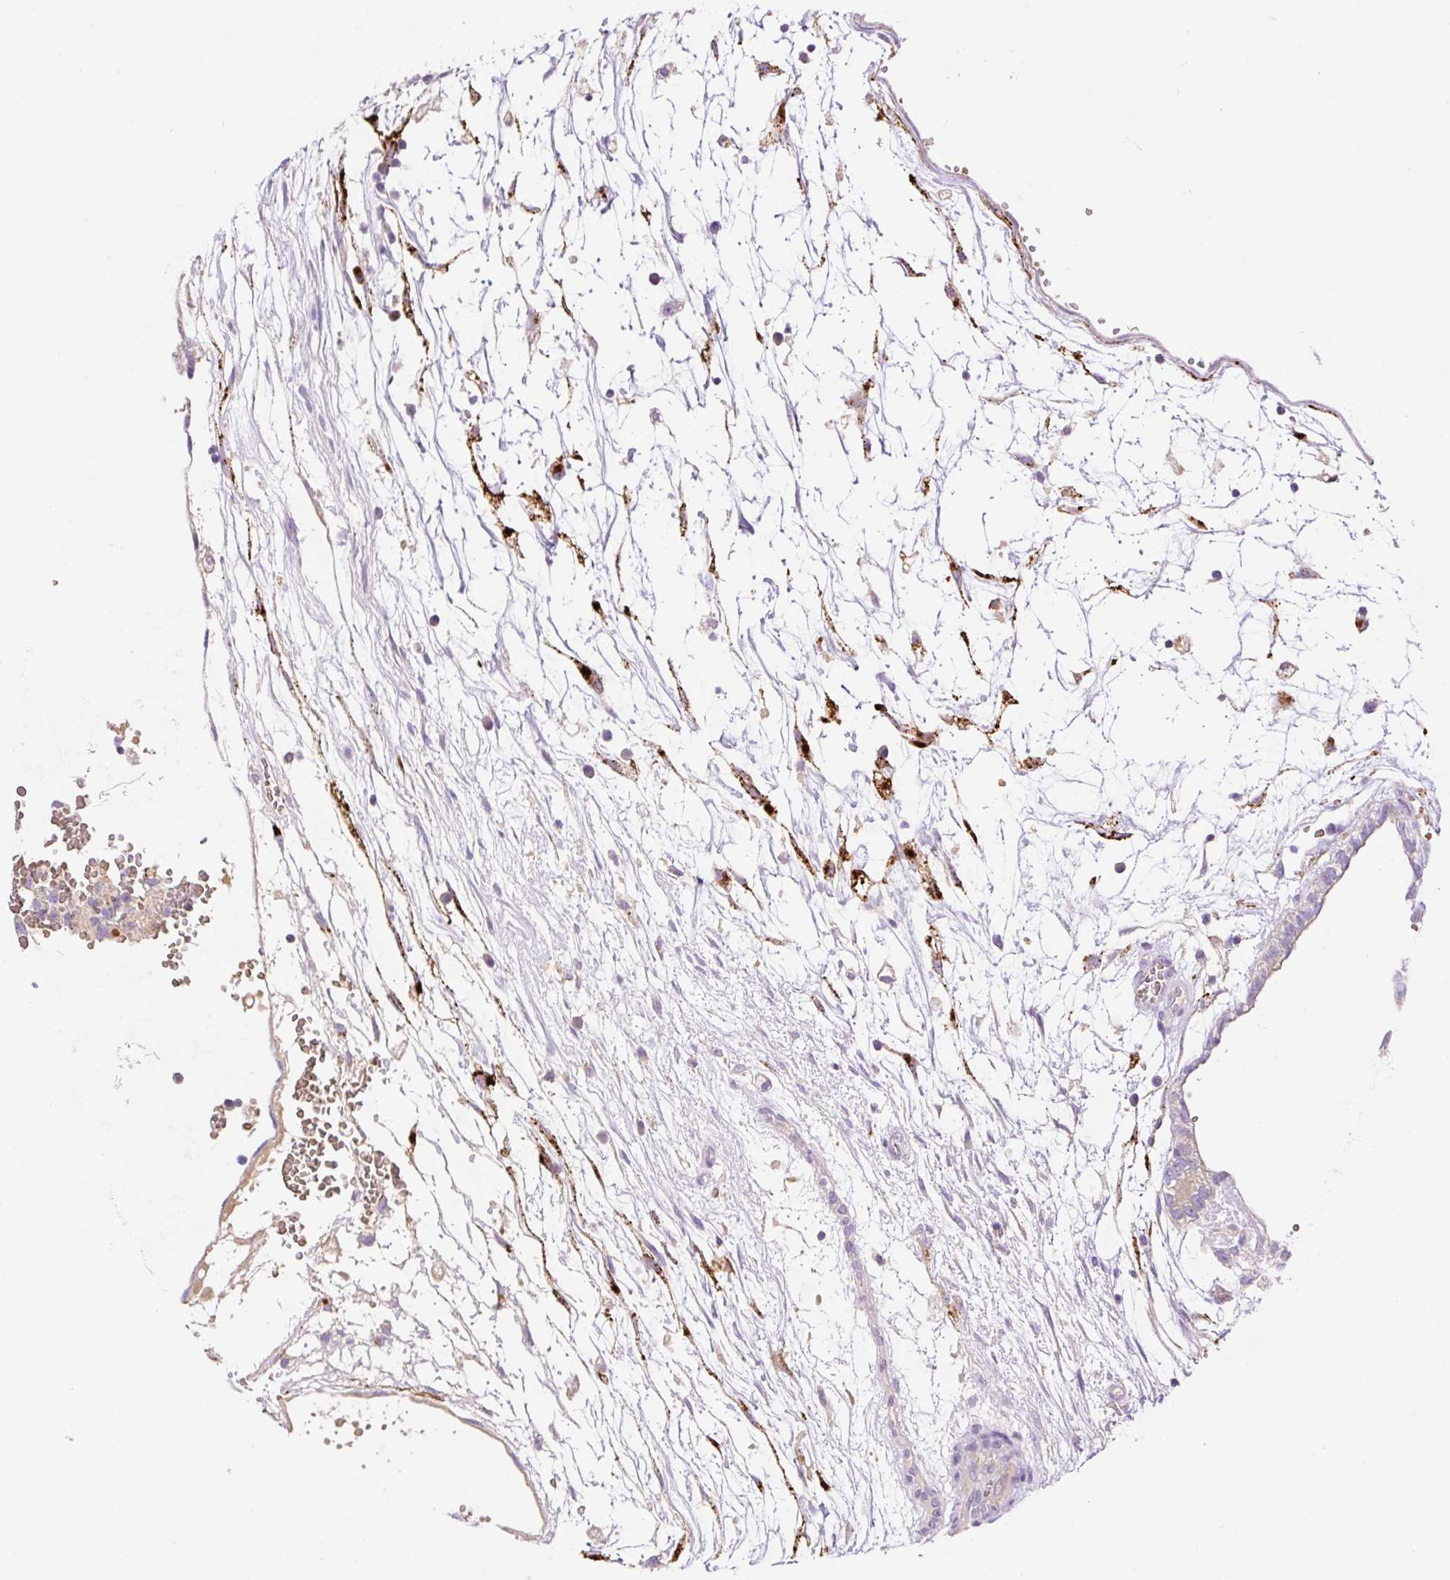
{"staining": {"intensity": "negative", "quantity": "none", "location": "none"}, "tissue": "testis cancer", "cell_type": "Tumor cells", "image_type": "cancer", "snomed": [{"axis": "morphology", "description": "Carcinoma, Embryonal, NOS"}, {"axis": "topography", "description": "Testis"}], "caption": "Immunohistochemistry (IHC) histopathology image of embryonal carcinoma (testis) stained for a protein (brown), which displays no positivity in tumor cells. (Brightfield microscopy of DAB (3,3'-diaminobenzidine) immunohistochemistry at high magnification).", "gene": "LHFPL5", "patient": {"sex": "male", "age": 32}}